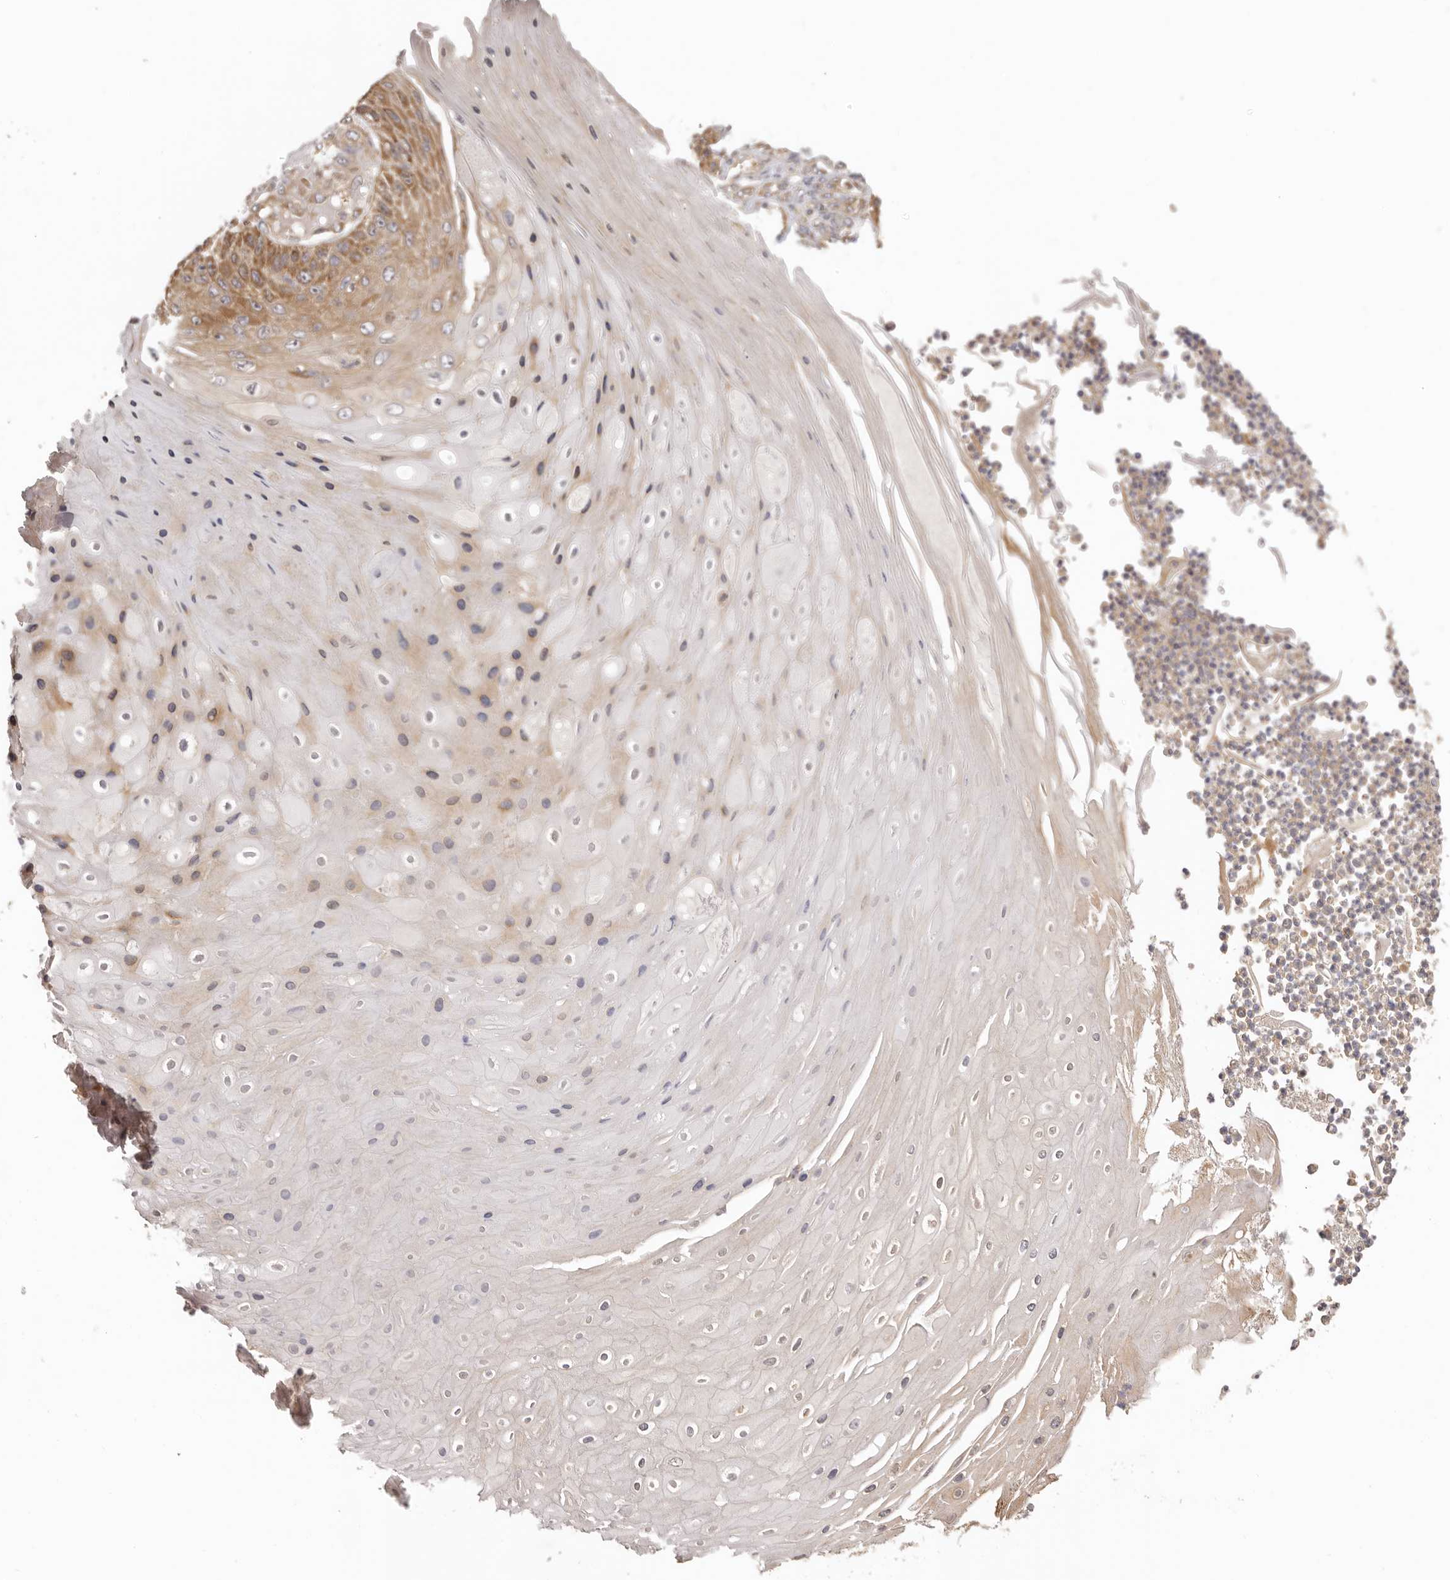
{"staining": {"intensity": "moderate", "quantity": "25%-75%", "location": "cytoplasmic/membranous"}, "tissue": "skin cancer", "cell_type": "Tumor cells", "image_type": "cancer", "snomed": [{"axis": "morphology", "description": "Squamous cell carcinoma, NOS"}, {"axis": "topography", "description": "Skin"}], "caption": "This histopathology image shows immunohistochemistry (IHC) staining of human squamous cell carcinoma (skin), with medium moderate cytoplasmic/membranous expression in approximately 25%-75% of tumor cells.", "gene": "EEF1E1", "patient": {"sex": "female", "age": 88}}